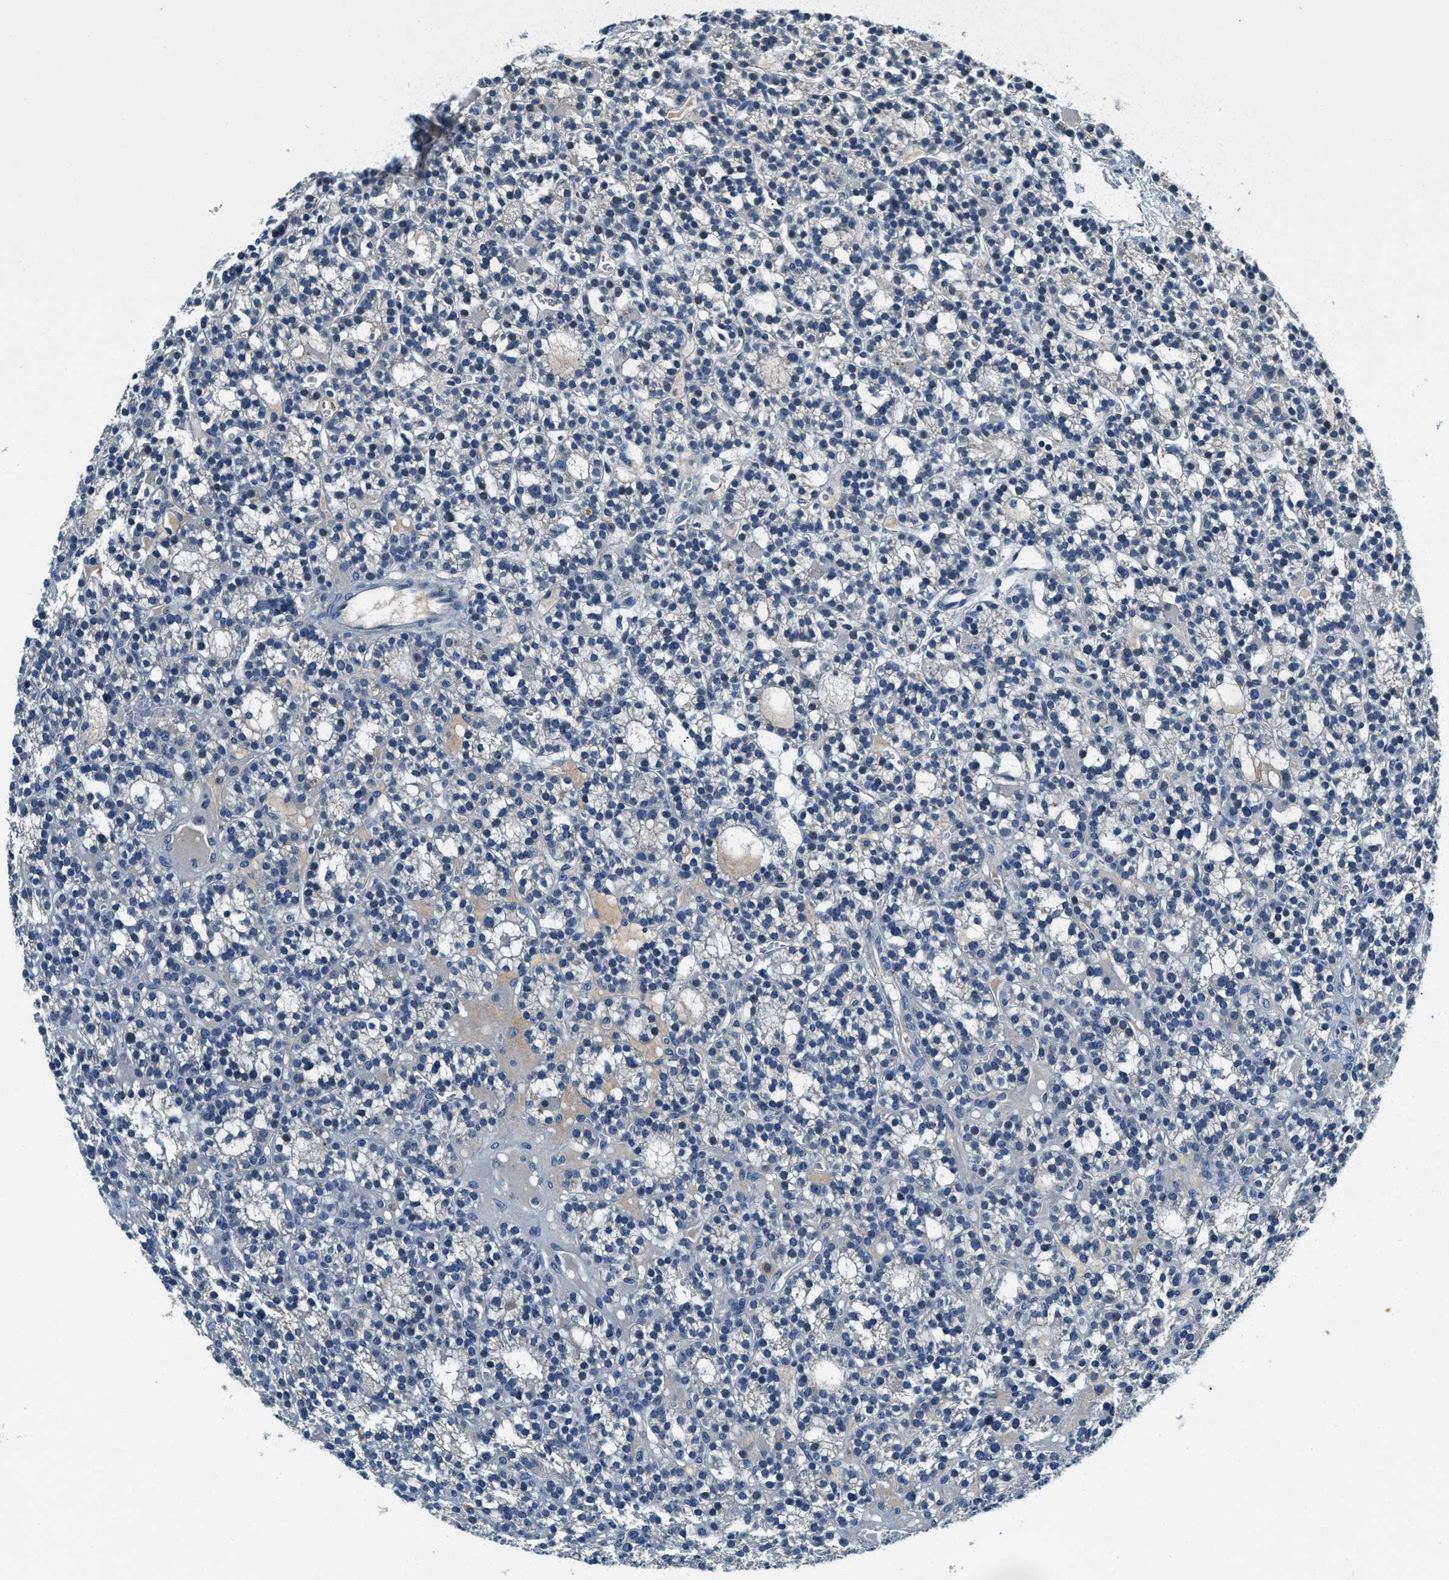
{"staining": {"intensity": "negative", "quantity": "none", "location": "none"}, "tissue": "parathyroid gland", "cell_type": "Glandular cells", "image_type": "normal", "snomed": [{"axis": "morphology", "description": "Normal tissue, NOS"}, {"axis": "morphology", "description": "Adenoma, NOS"}, {"axis": "topography", "description": "Parathyroid gland"}], "caption": "DAB (3,3'-diaminobenzidine) immunohistochemical staining of benign parathyroid gland reveals no significant expression in glandular cells.", "gene": "YAE1", "patient": {"sex": "female", "age": 58}}